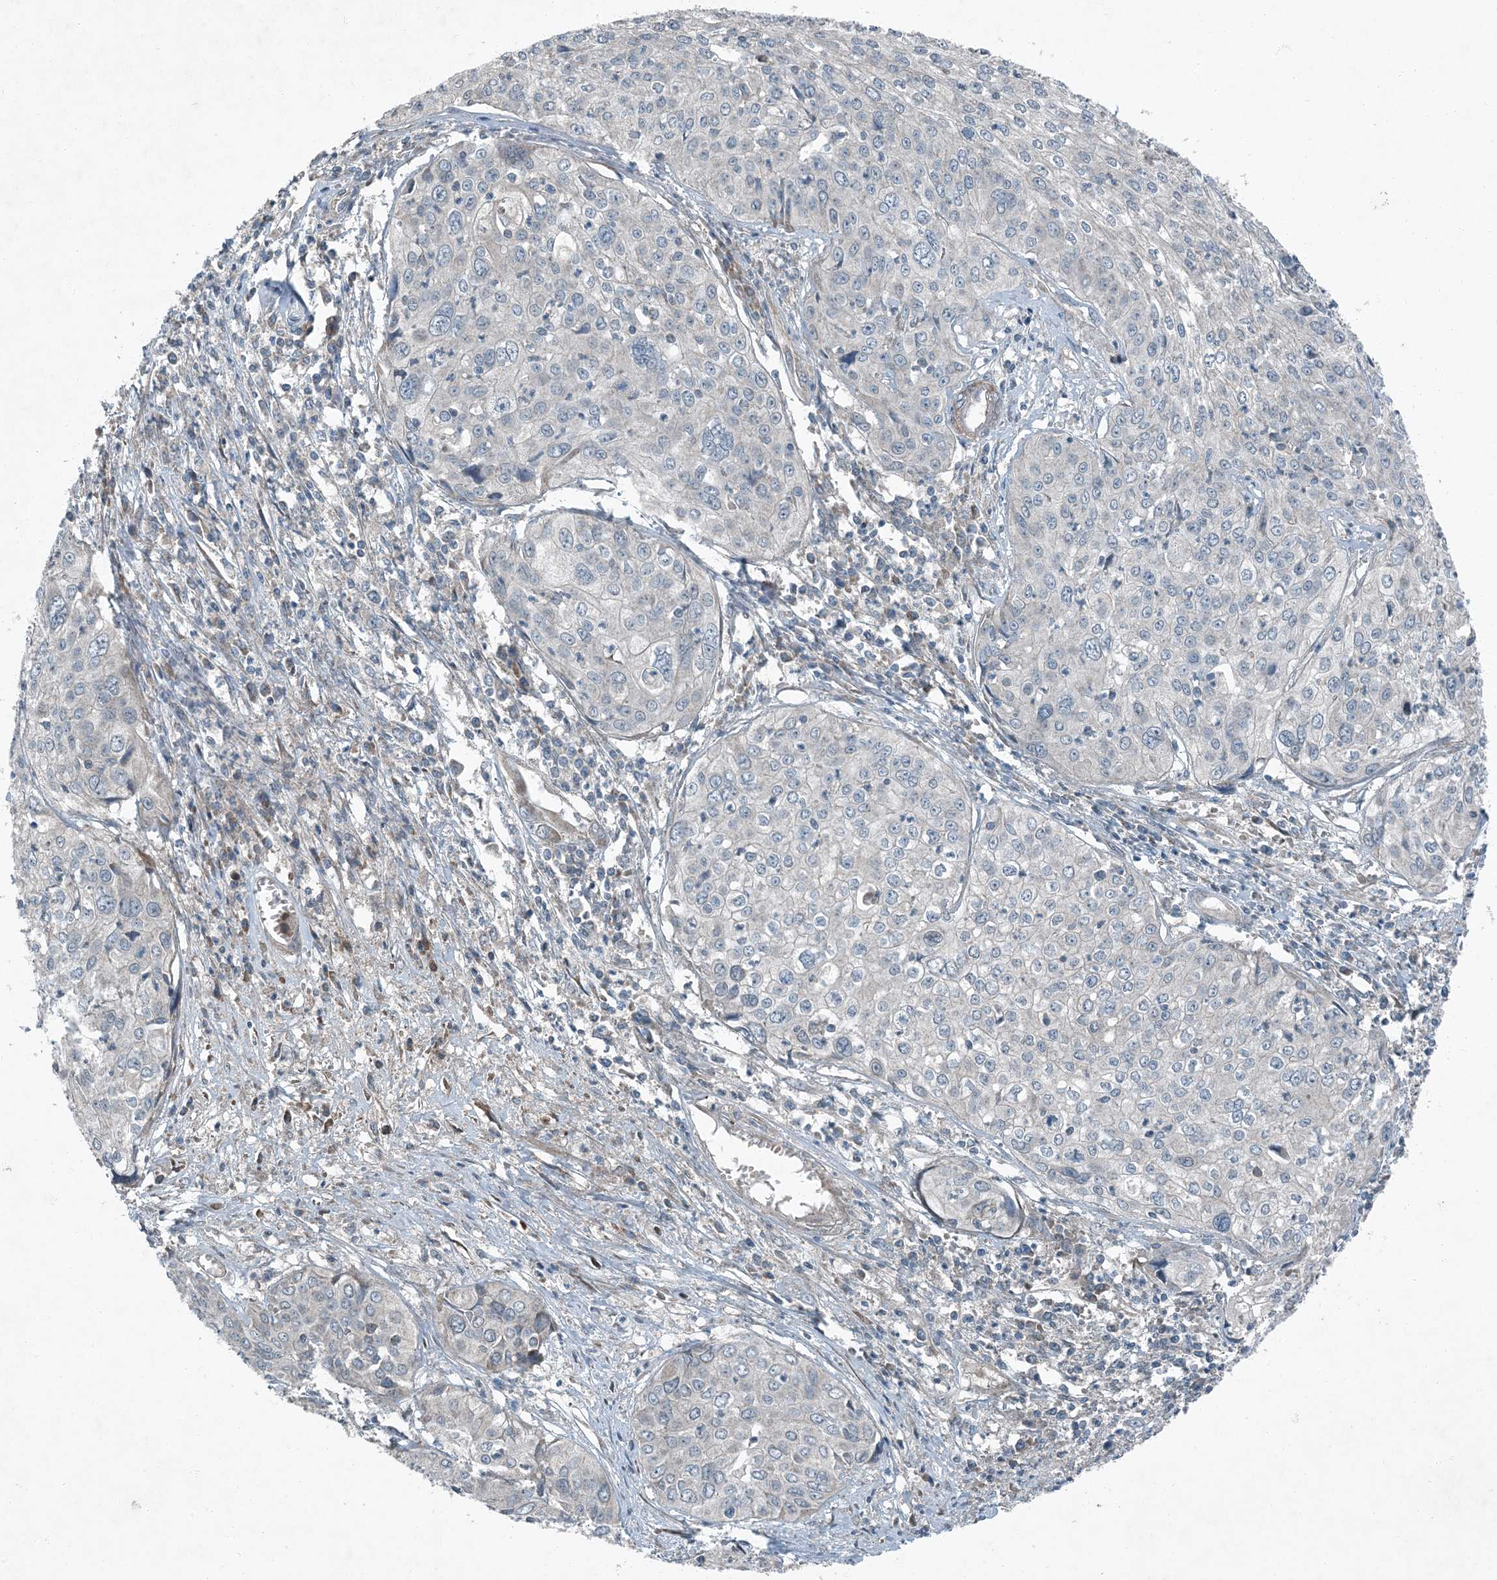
{"staining": {"intensity": "negative", "quantity": "none", "location": "none"}, "tissue": "cervical cancer", "cell_type": "Tumor cells", "image_type": "cancer", "snomed": [{"axis": "morphology", "description": "Squamous cell carcinoma, NOS"}, {"axis": "topography", "description": "Cervix"}], "caption": "The immunohistochemistry micrograph has no significant expression in tumor cells of cervical squamous cell carcinoma tissue. Brightfield microscopy of IHC stained with DAB (brown) and hematoxylin (blue), captured at high magnification.", "gene": "APOM", "patient": {"sex": "female", "age": 31}}